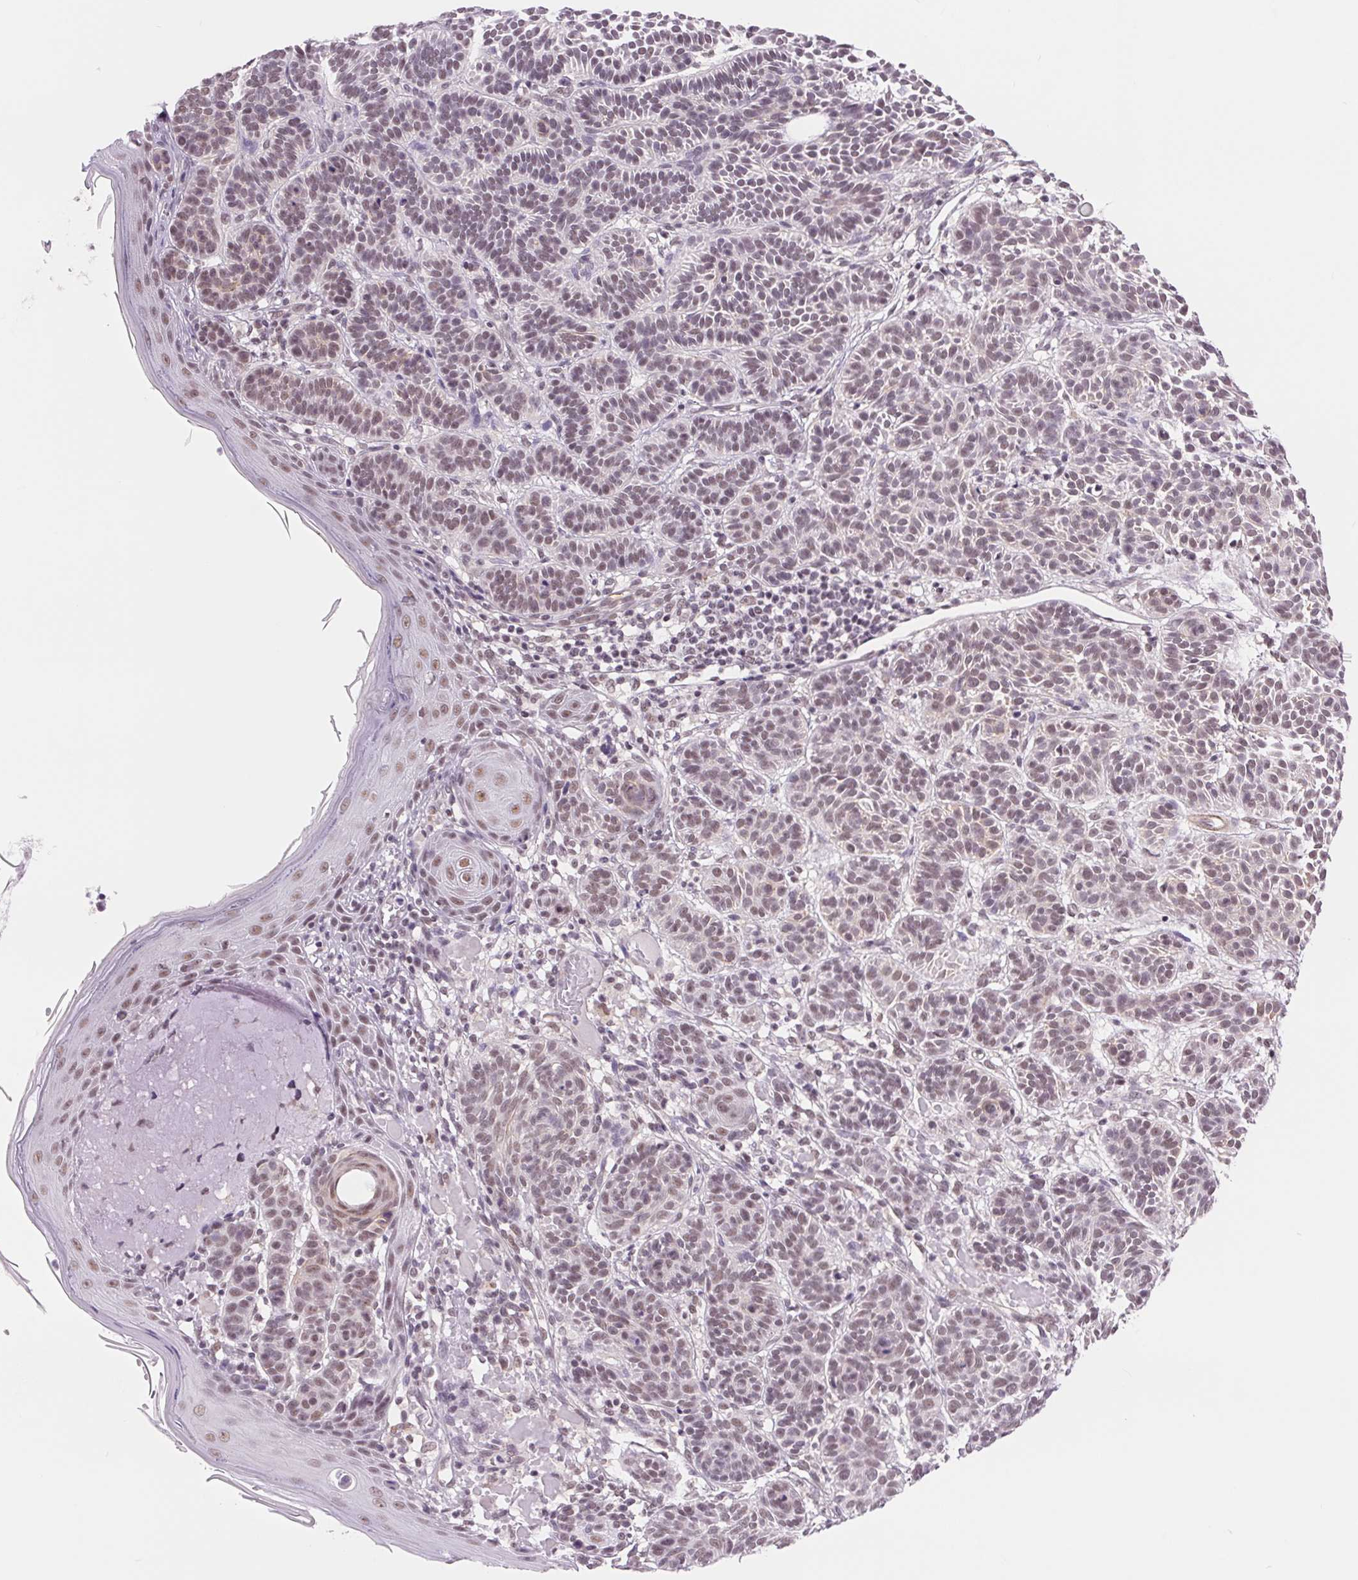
{"staining": {"intensity": "weak", "quantity": "<25%", "location": "nuclear"}, "tissue": "skin cancer", "cell_type": "Tumor cells", "image_type": "cancer", "snomed": [{"axis": "morphology", "description": "Basal cell carcinoma"}, {"axis": "topography", "description": "Skin"}], "caption": "Immunohistochemical staining of human skin cancer (basal cell carcinoma) reveals no significant positivity in tumor cells.", "gene": "BCAT1", "patient": {"sex": "male", "age": 85}}